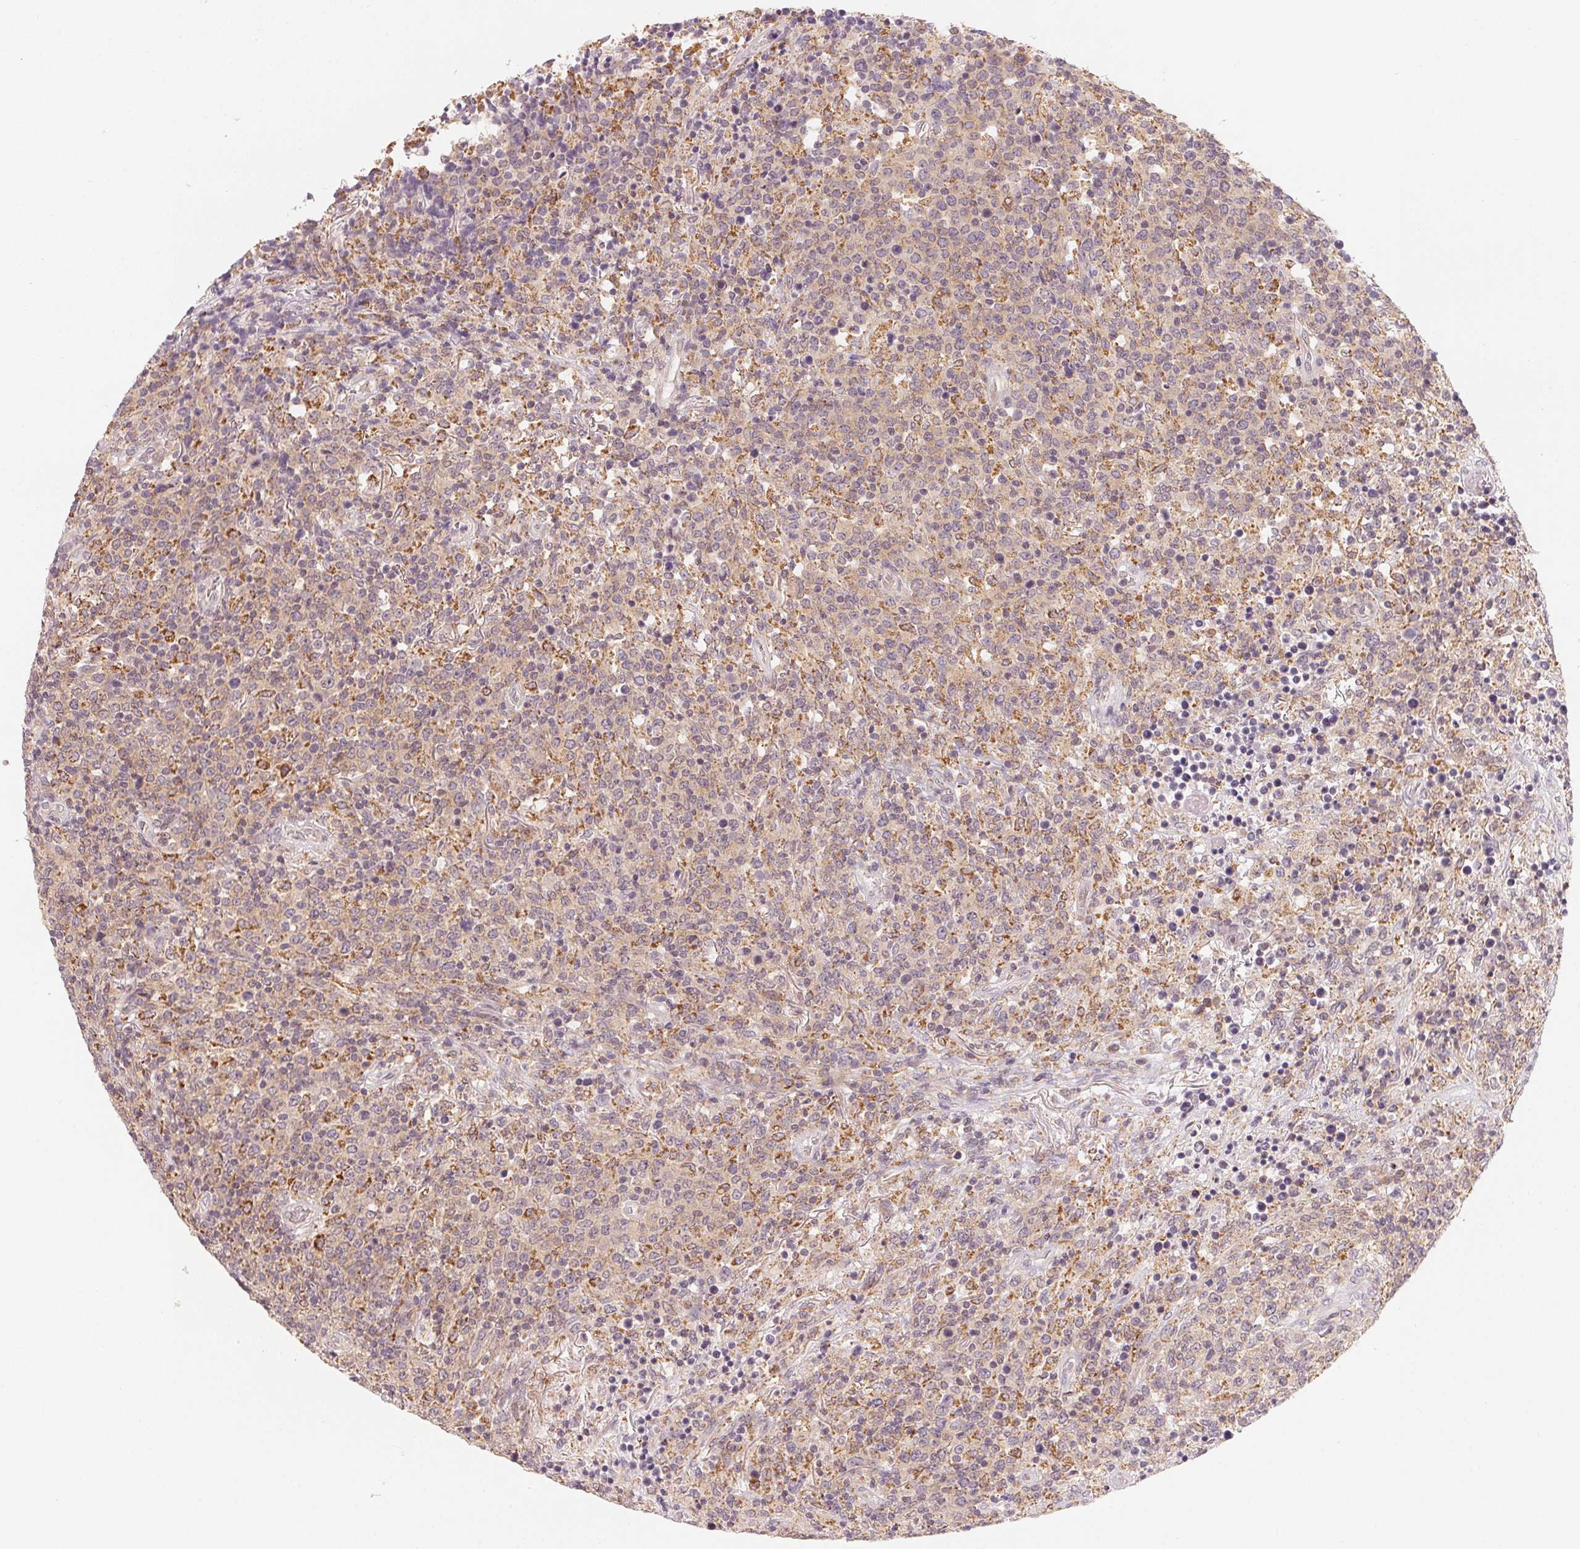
{"staining": {"intensity": "weak", "quantity": ">75%", "location": "cytoplasmic/membranous"}, "tissue": "lymphoma", "cell_type": "Tumor cells", "image_type": "cancer", "snomed": [{"axis": "morphology", "description": "Malignant lymphoma, non-Hodgkin's type, High grade"}, {"axis": "topography", "description": "Lung"}], "caption": "This histopathology image displays immunohistochemistry staining of malignant lymphoma, non-Hodgkin's type (high-grade), with low weak cytoplasmic/membranous expression in about >75% of tumor cells.", "gene": "NCOA4", "patient": {"sex": "male", "age": 79}}